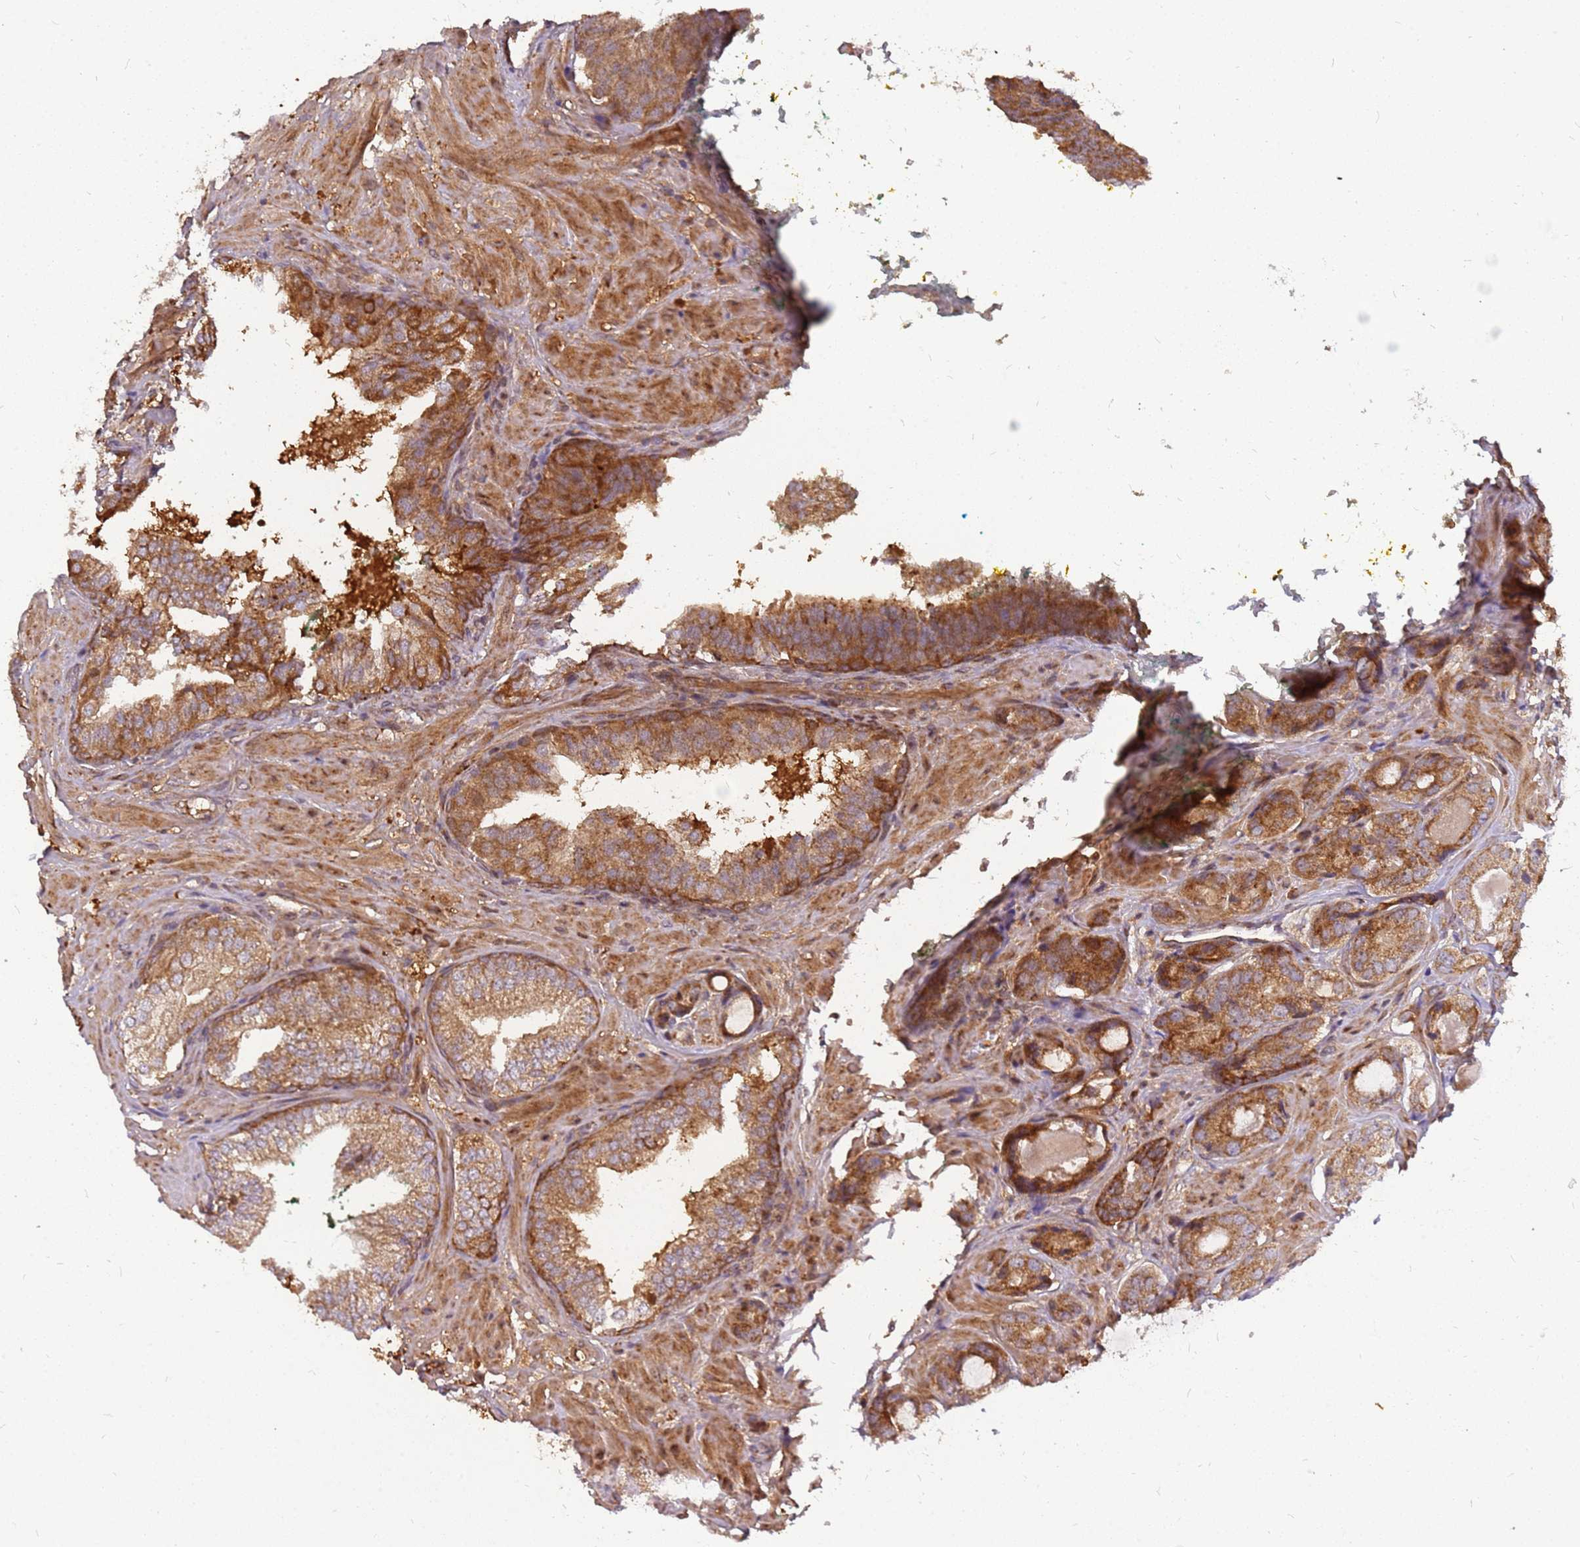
{"staining": {"intensity": "moderate", "quantity": ">75%", "location": "cytoplasmic/membranous"}, "tissue": "prostate cancer", "cell_type": "Tumor cells", "image_type": "cancer", "snomed": [{"axis": "morphology", "description": "Adenocarcinoma, High grade"}, {"axis": "topography", "description": "Prostate"}], "caption": "This histopathology image displays immunohistochemistry (IHC) staining of human prostate cancer (high-grade adenocarcinoma), with medium moderate cytoplasmic/membranous positivity in about >75% of tumor cells.", "gene": "CCDC159", "patient": {"sex": "male", "age": 59}}